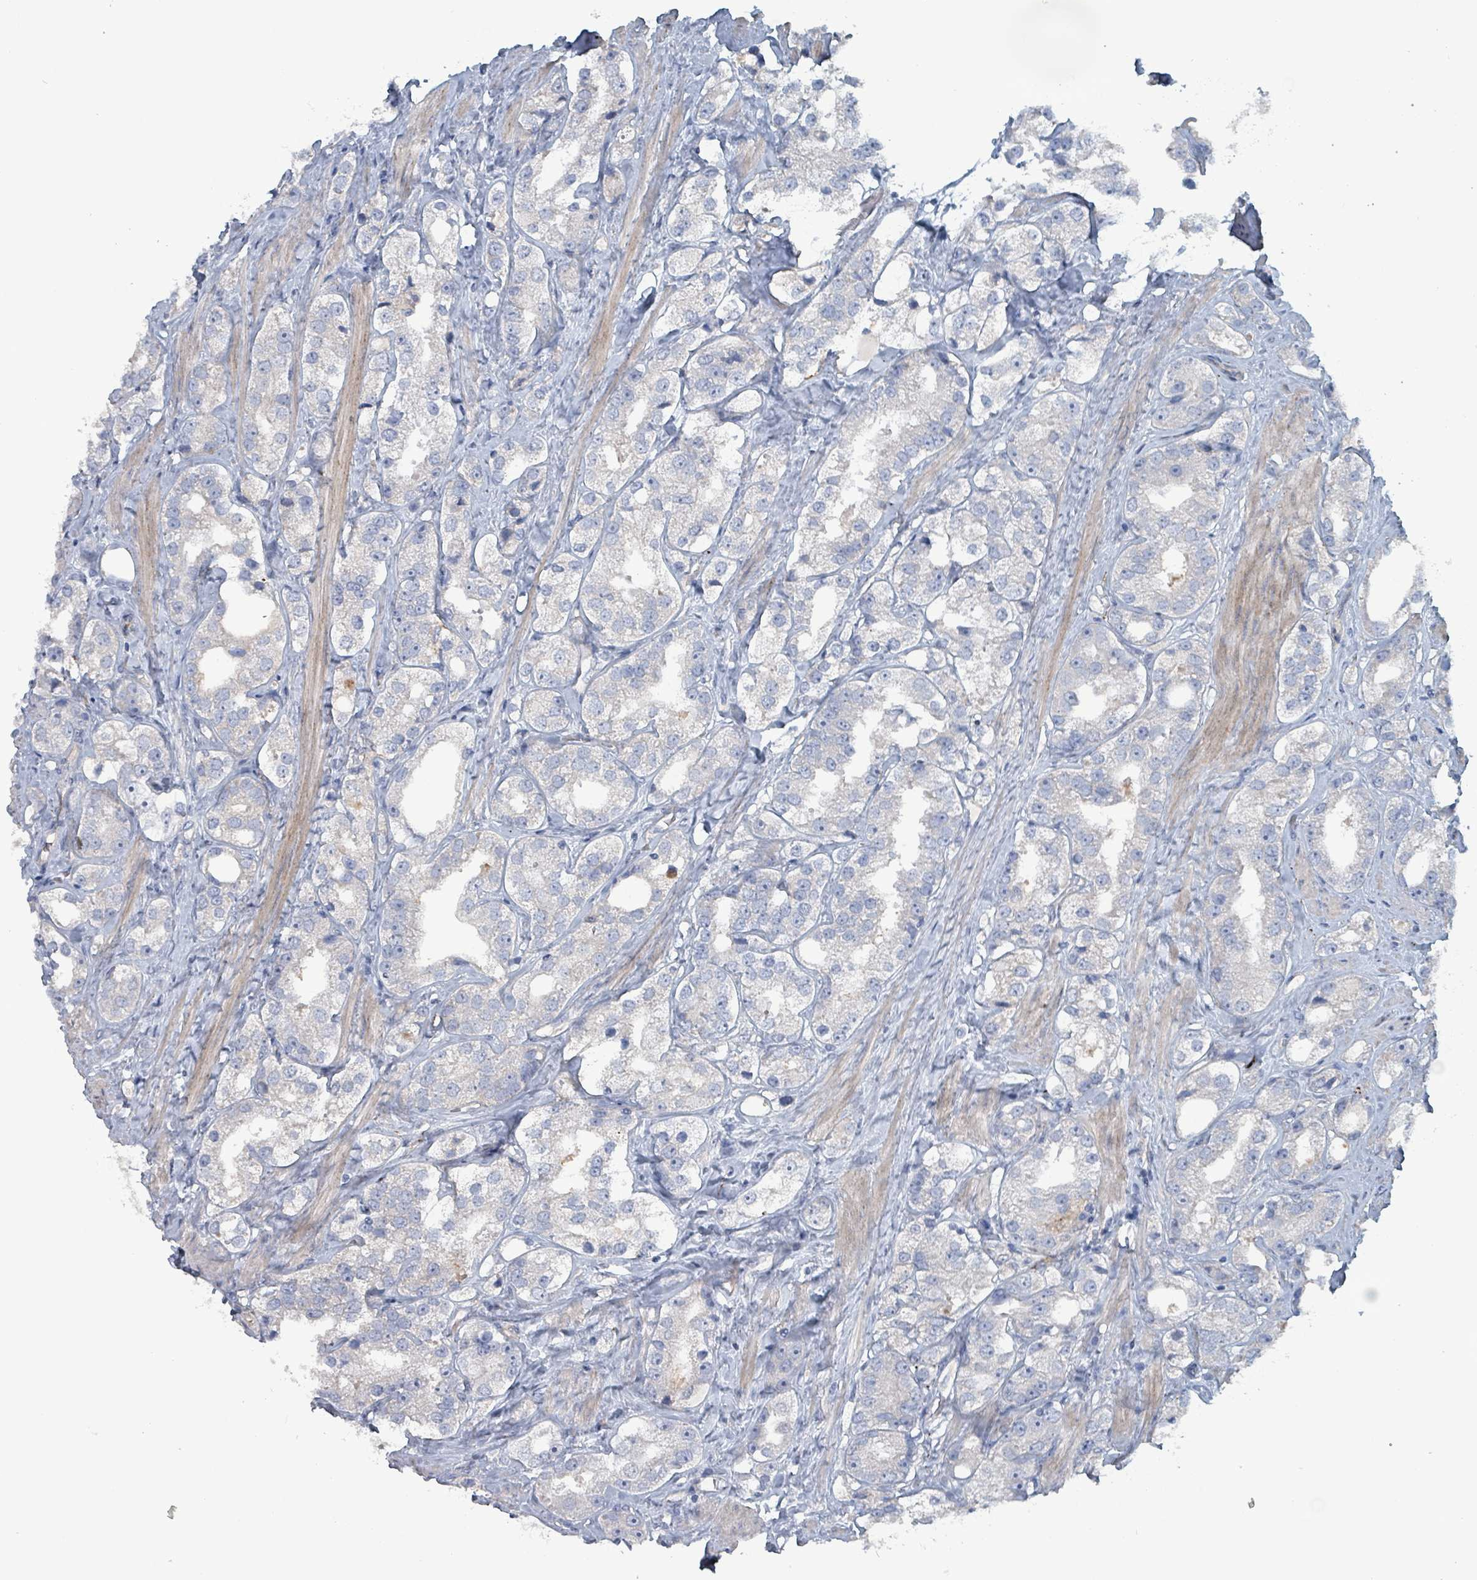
{"staining": {"intensity": "negative", "quantity": "none", "location": "none"}, "tissue": "prostate cancer", "cell_type": "Tumor cells", "image_type": "cancer", "snomed": [{"axis": "morphology", "description": "Adenocarcinoma, NOS"}, {"axis": "topography", "description": "Prostate"}], "caption": "Immunohistochemistry (IHC) photomicrograph of prostate adenocarcinoma stained for a protein (brown), which shows no staining in tumor cells.", "gene": "TAAR5", "patient": {"sex": "male", "age": 79}}